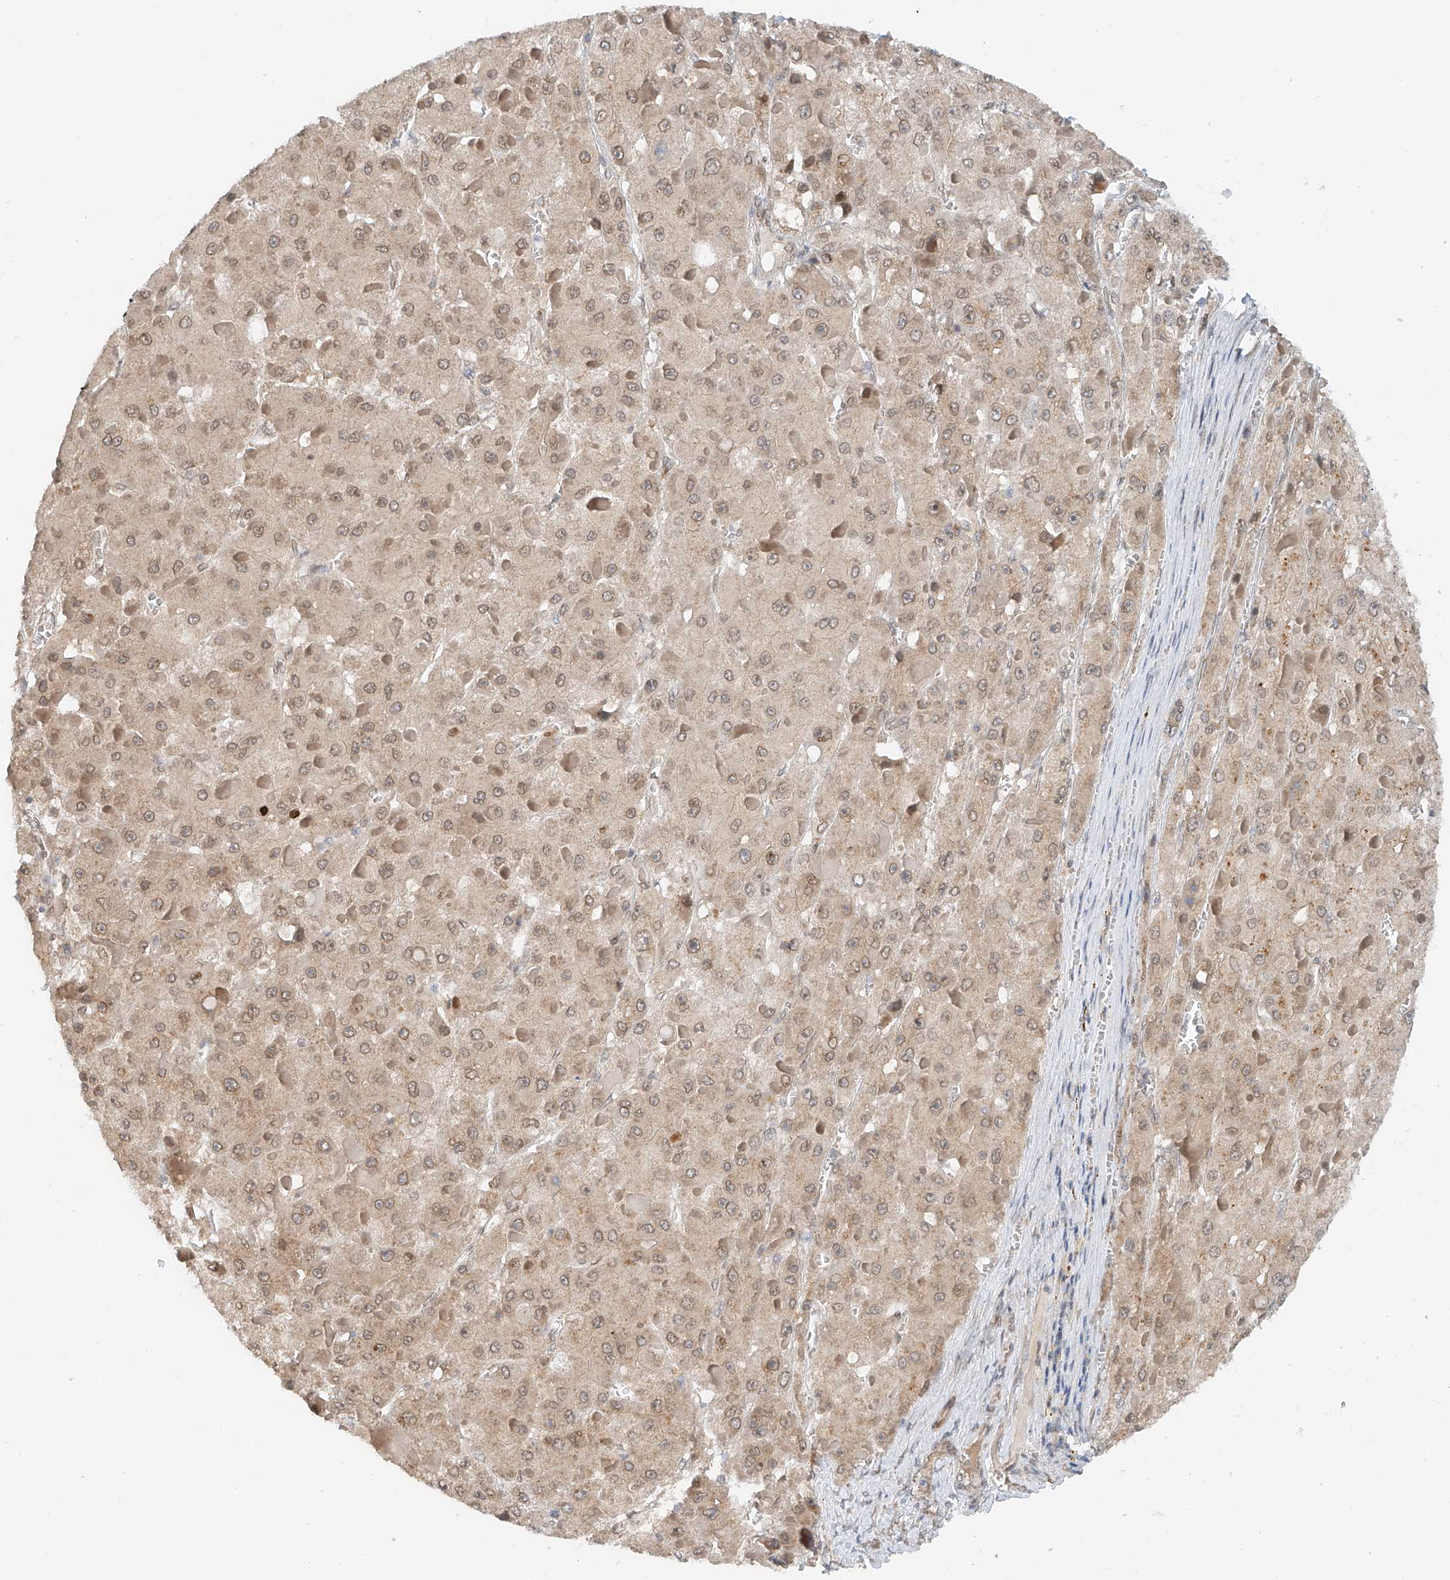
{"staining": {"intensity": "weak", "quantity": ">75%", "location": "cytoplasmic/membranous,nuclear"}, "tissue": "liver cancer", "cell_type": "Tumor cells", "image_type": "cancer", "snomed": [{"axis": "morphology", "description": "Carcinoma, Hepatocellular, NOS"}, {"axis": "topography", "description": "Liver"}], "caption": "IHC micrograph of neoplastic tissue: liver cancer (hepatocellular carcinoma) stained using immunohistochemistry (IHC) shows low levels of weak protein expression localized specifically in the cytoplasmic/membranous and nuclear of tumor cells, appearing as a cytoplasmic/membranous and nuclear brown color.", "gene": "STARD9", "patient": {"sex": "female", "age": 73}}